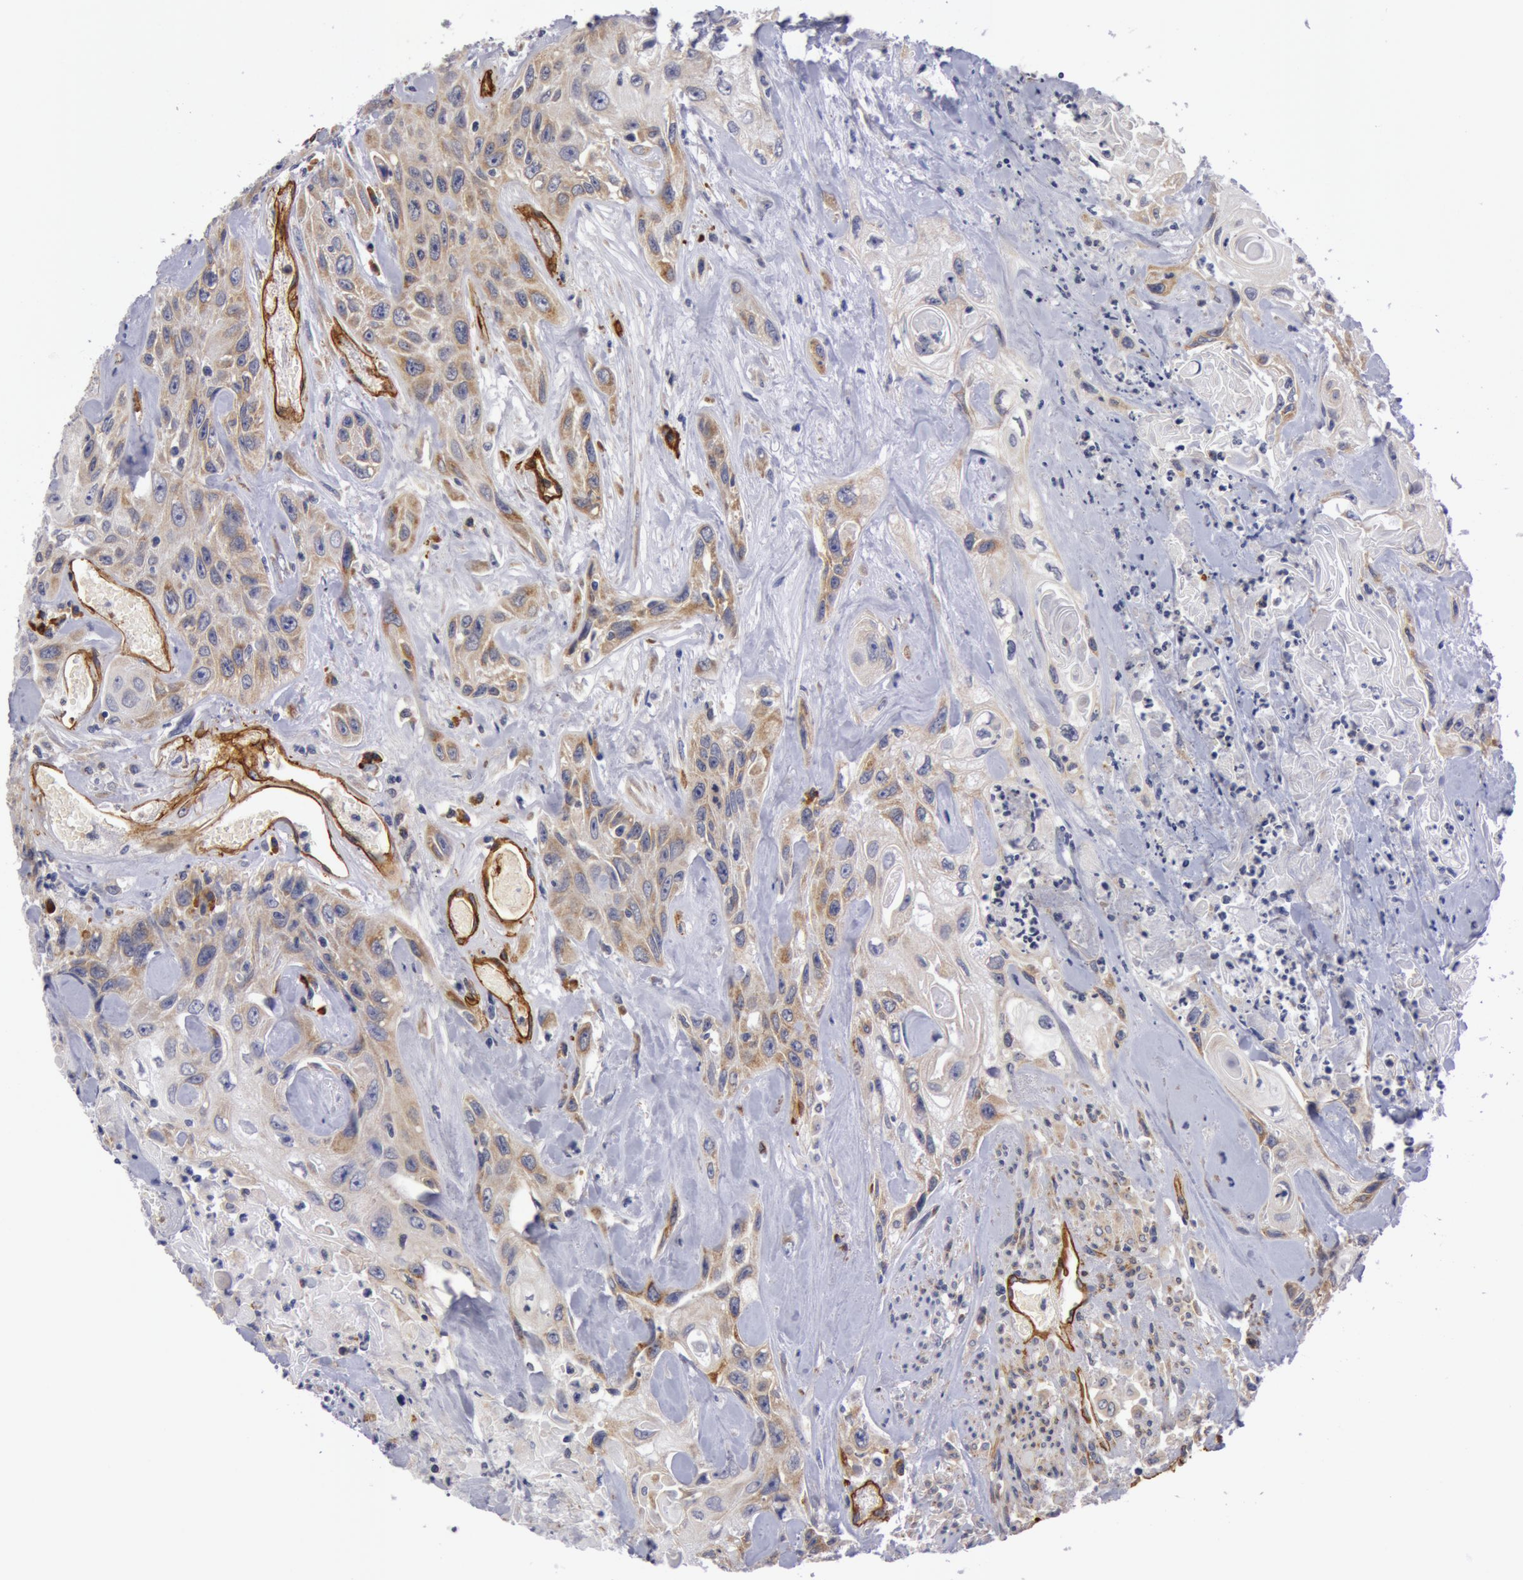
{"staining": {"intensity": "weak", "quantity": "25%-75%", "location": "cytoplasmic/membranous"}, "tissue": "urothelial cancer", "cell_type": "Tumor cells", "image_type": "cancer", "snomed": [{"axis": "morphology", "description": "Urothelial carcinoma, High grade"}, {"axis": "topography", "description": "Urinary bladder"}], "caption": "A histopathology image of human urothelial carcinoma (high-grade) stained for a protein demonstrates weak cytoplasmic/membranous brown staining in tumor cells.", "gene": "IL23A", "patient": {"sex": "female", "age": 84}}